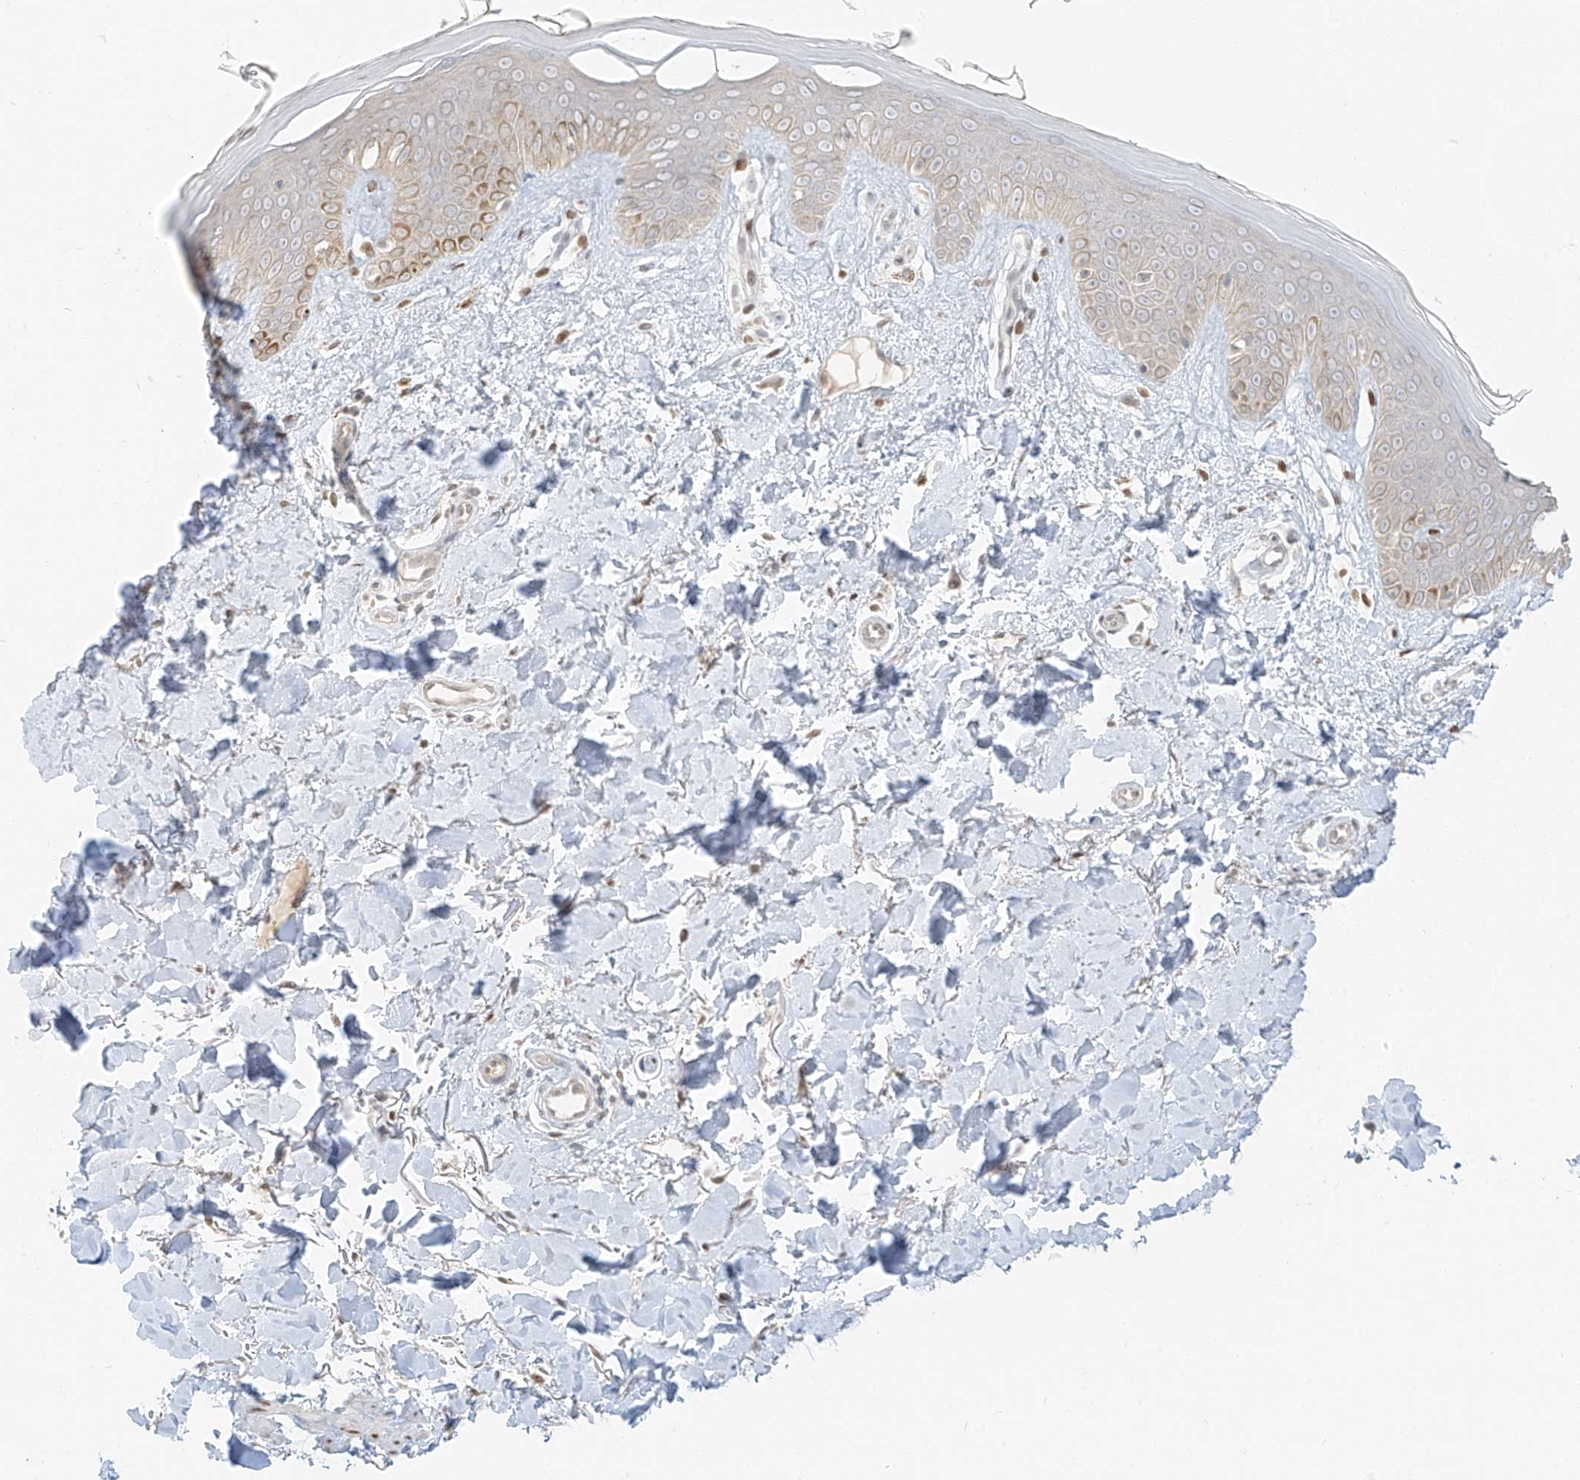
{"staining": {"intensity": "moderate", "quantity": "25%-75%", "location": "cytoplasmic/membranous,nuclear"}, "tissue": "skin", "cell_type": "Fibroblasts", "image_type": "normal", "snomed": [{"axis": "morphology", "description": "Normal tissue, NOS"}, {"axis": "topography", "description": "Skin"}], "caption": "Immunohistochemistry staining of normal skin, which reveals medium levels of moderate cytoplasmic/membranous,nuclear positivity in approximately 25%-75% of fibroblasts indicating moderate cytoplasmic/membranous,nuclear protein positivity. The staining was performed using DAB (3,3'-diaminobenzidine) (brown) for protein detection and nuclei were counterstained in hematoxylin (blue).", "gene": "ZNF774", "patient": {"sex": "female", "age": 64}}